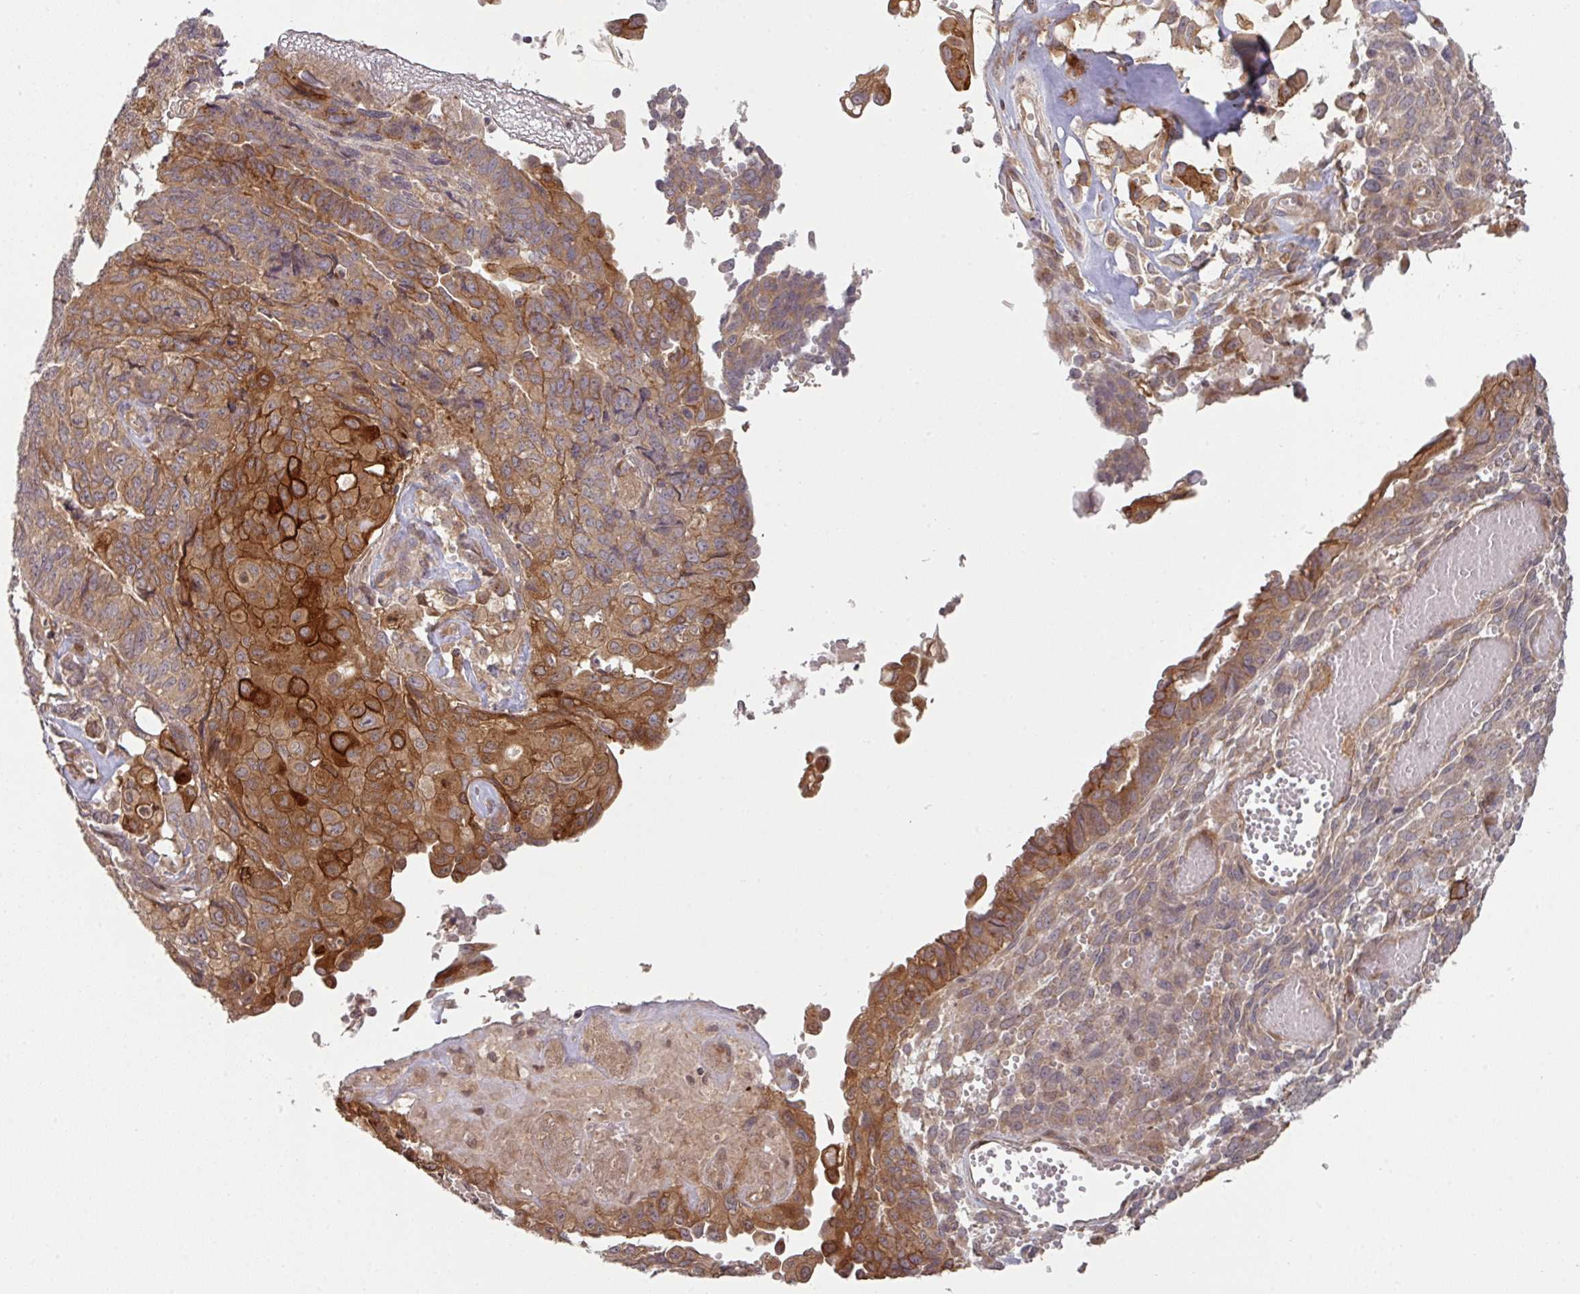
{"staining": {"intensity": "strong", "quantity": ">75%", "location": "cytoplasmic/membranous"}, "tissue": "endometrial cancer", "cell_type": "Tumor cells", "image_type": "cancer", "snomed": [{"axis": "morphology", "description": "Adenocarcinoma, NOS"}, {"axis": "topography", "description": "Endometrium"}], "caption": "Immunohistochemical staining of human endometrial cancer reveals strong cytoplasmic/membranous protein staining in approximately >75% of tumor cells. (Stains: DAB in brown, nuclei in blue, Microscopy: brightfield microscopy at high magnification).", "gene": "CYFIP2", "patient": {"sex": "female", "age": 32}}